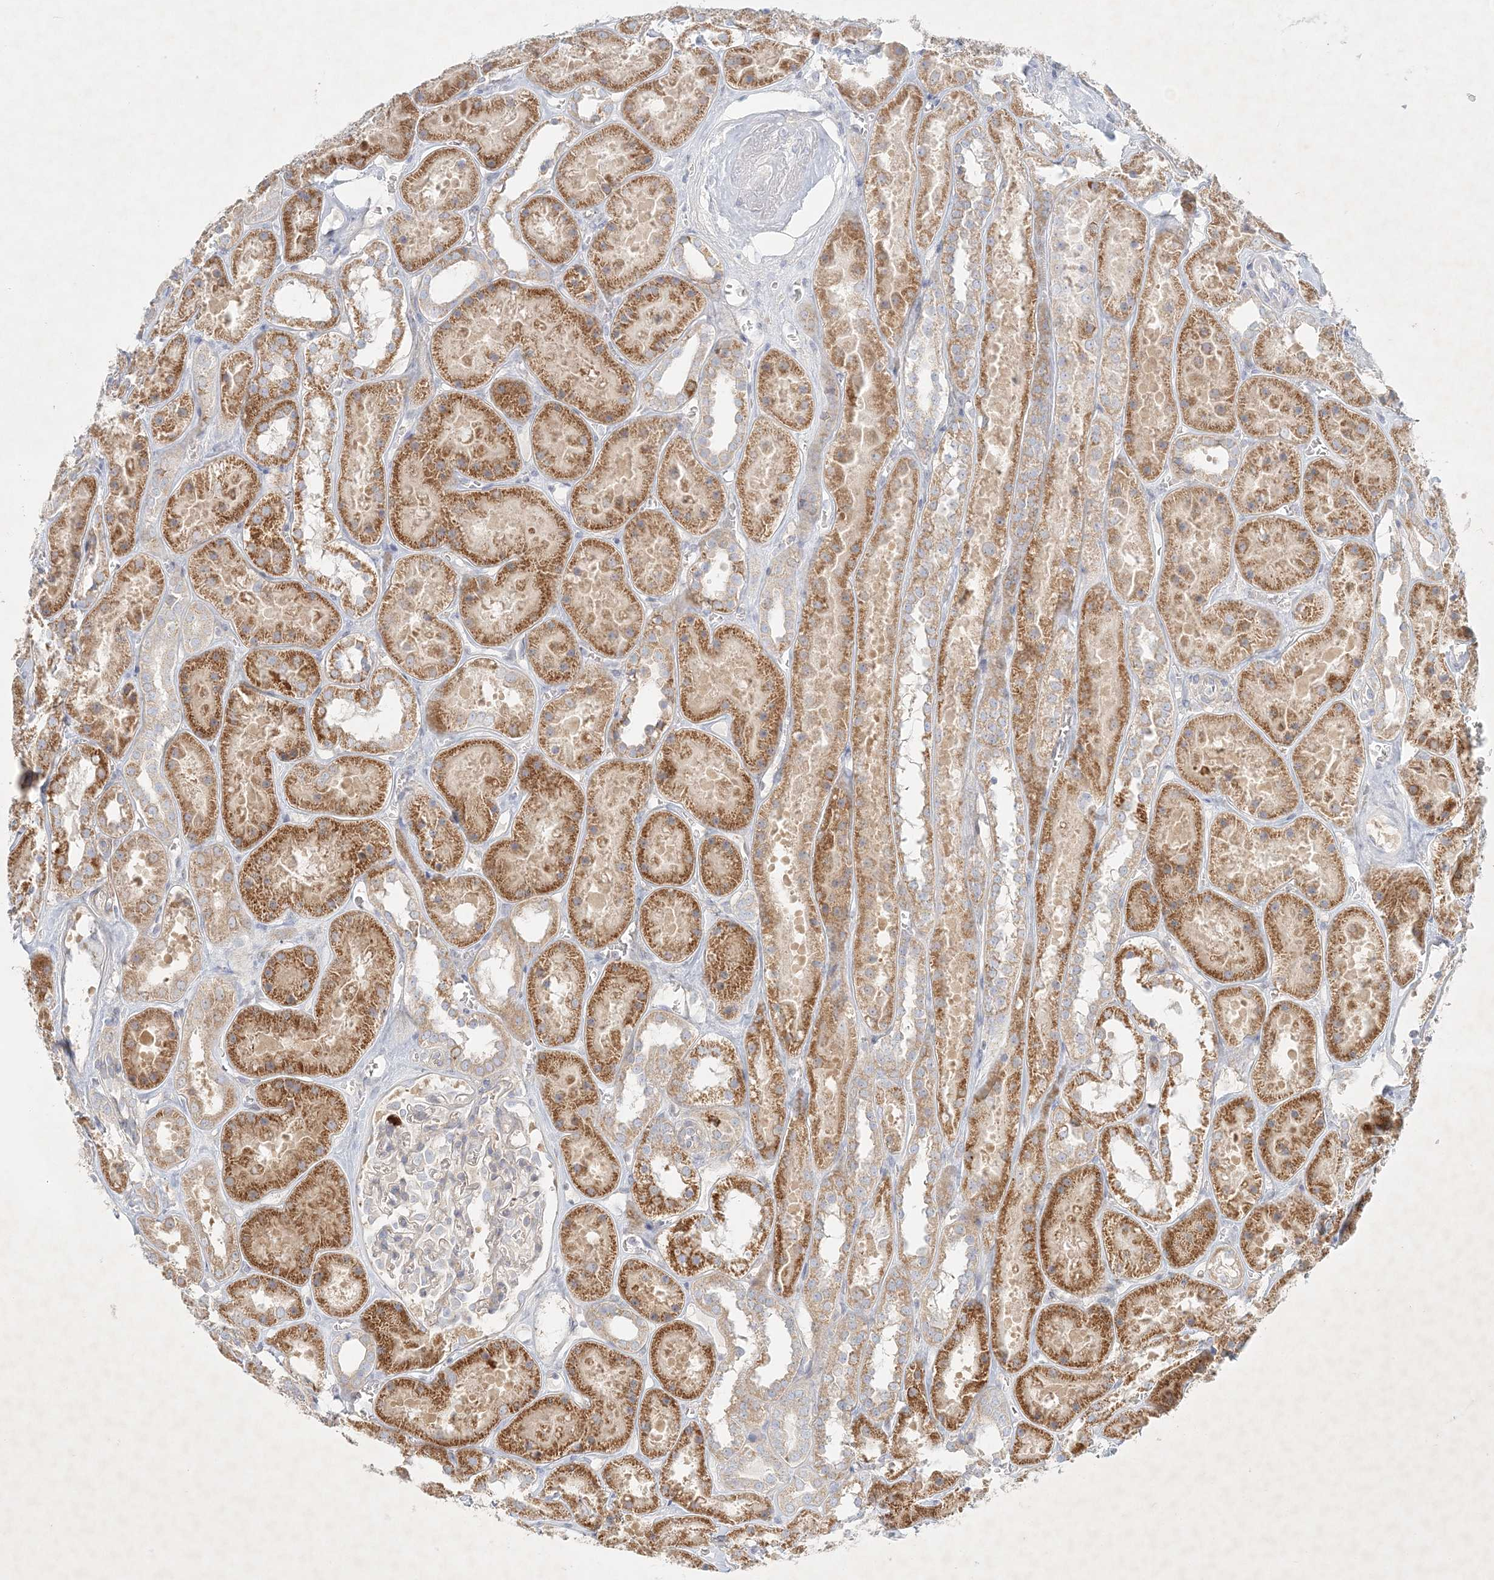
{"staining": {"intensity": "negative", "quantity": "none", "location": "none"}, "tissue": "kidney", "cell_type": "Cells in glomeruli", "image_type": "normal", "snomed": [{"axis": "morphology", "description": "Normal tissue, NOS"}, {"axis": "topography", "description": "Kidney"}], "caption": "Immunohistochemistry image of unremarkable kidney: human kidney stained with DAB shows no significant protein staining in cells in glomeruli.", "gene": "STK11IP", "patient": {"sex": "female", "age": 41}}